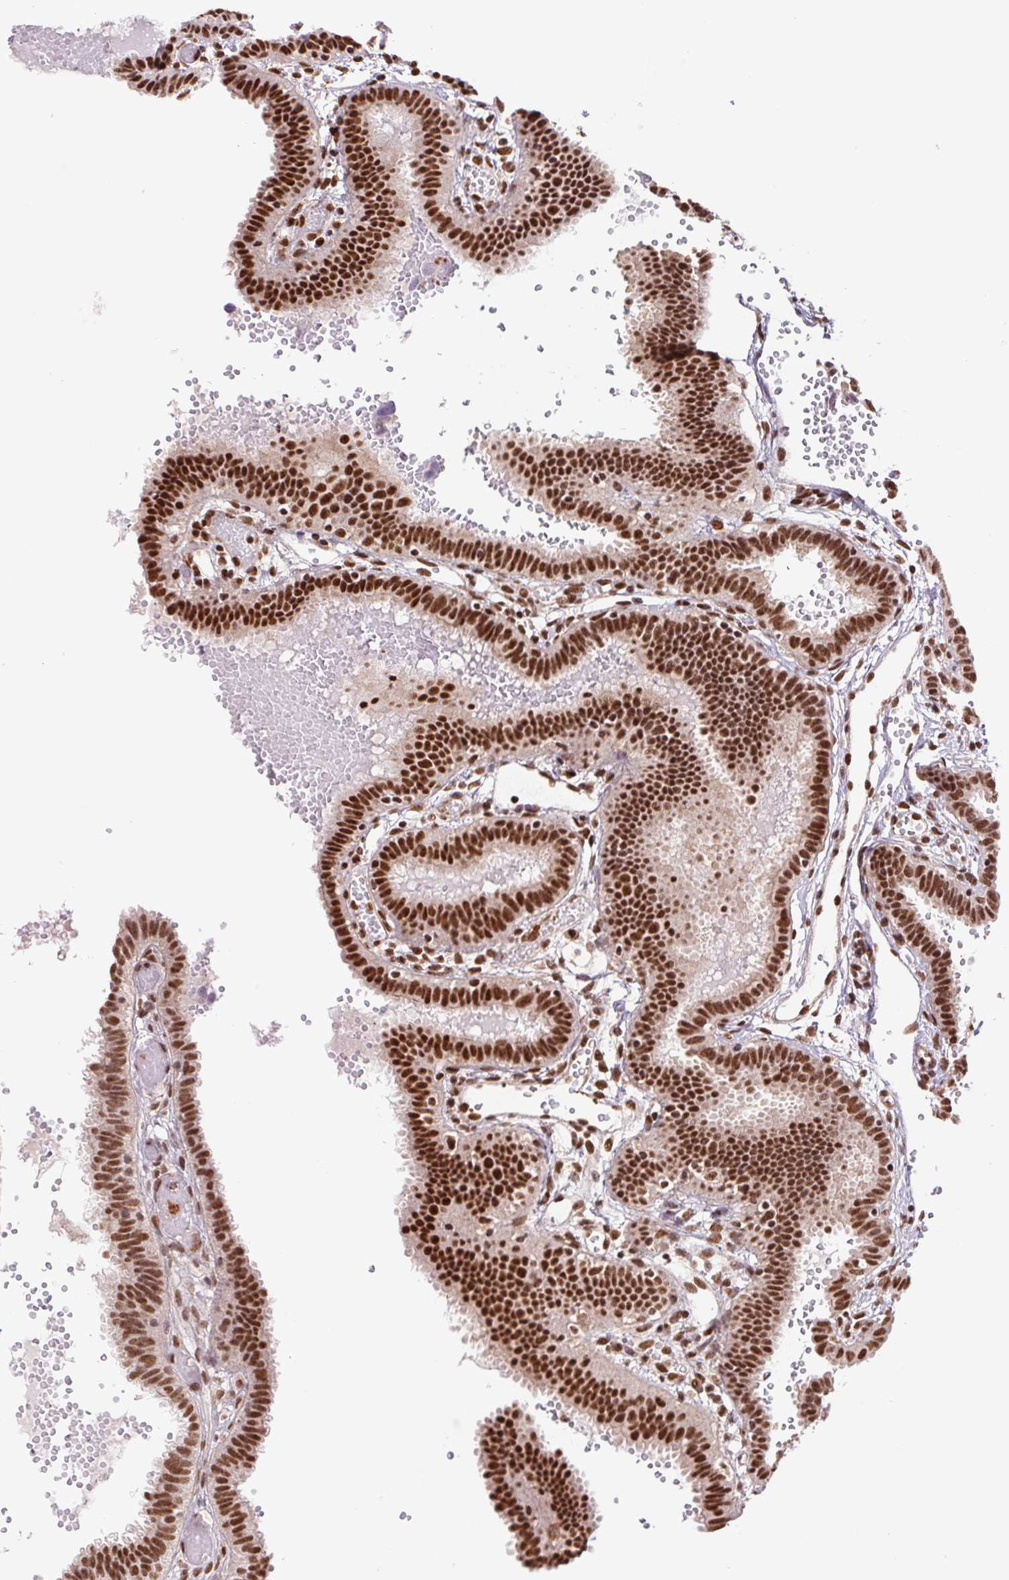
{"staining": {"intensity": "strong", "quantity": ">75%", "location": "nuclear"}, "tissue": "fallopian tube", "cell_type": "Glandular cells", "image_type": "normal", "snomed": [{"axis": "morphology", "description": "Normal tissue, NOS"}, {"axis": "topography", "description": "Fallopian tube"}], "caption": "This image exhibits unremarkable fallopian tube stained with immunohistochemistry to label a protein in brown. The nuclear of glandular cells show strong positivity for the protein. Nuclei are counter-stained blue.", "gene": "CWC25", "patient": {"sex": "female", "age": 37}}